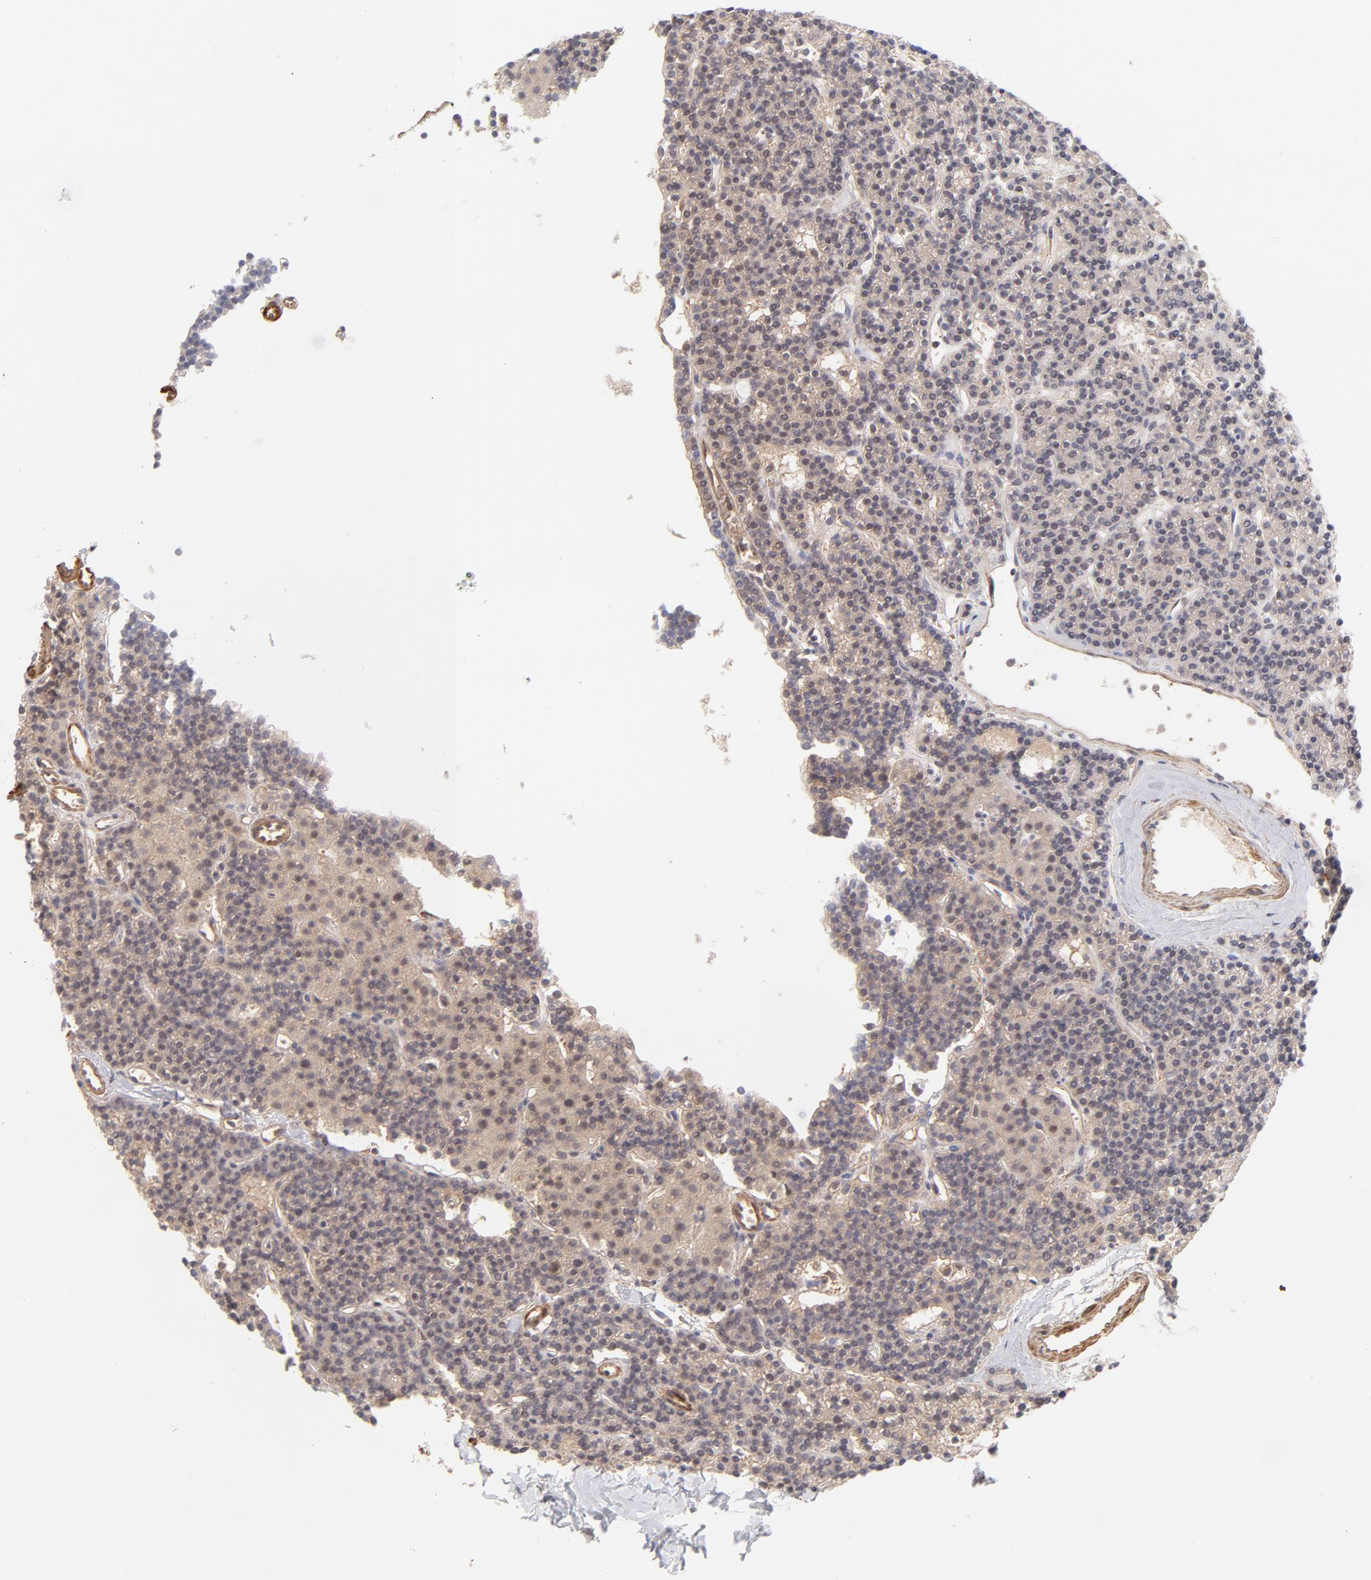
{"staining": {"intensity": "moderate", "quantity": "25%-75%", "location": "cytoplasmic/membranous"}, "tissue": "parathyroid gland", "cell_type": "Glandular cells", "image_type": "normal", "snomed": [{"axis": "morphology", "description": "Normal tissue, NOS"}, {"axis": "topography", "description": "Parathyroid gland"}], "caption": "Protein expression analysis of normal human parathyroid gland reveals moderate cytoplasmic/membranous staining in approximately 25%-75% of glandular cells. The protein is stained brown, and the nuclei are stained in blue (DAB IHC with brightfield microscopy, high magnification).", "gene": "LDLRAP1", "patient": {"sex": "female", "age": 45}}